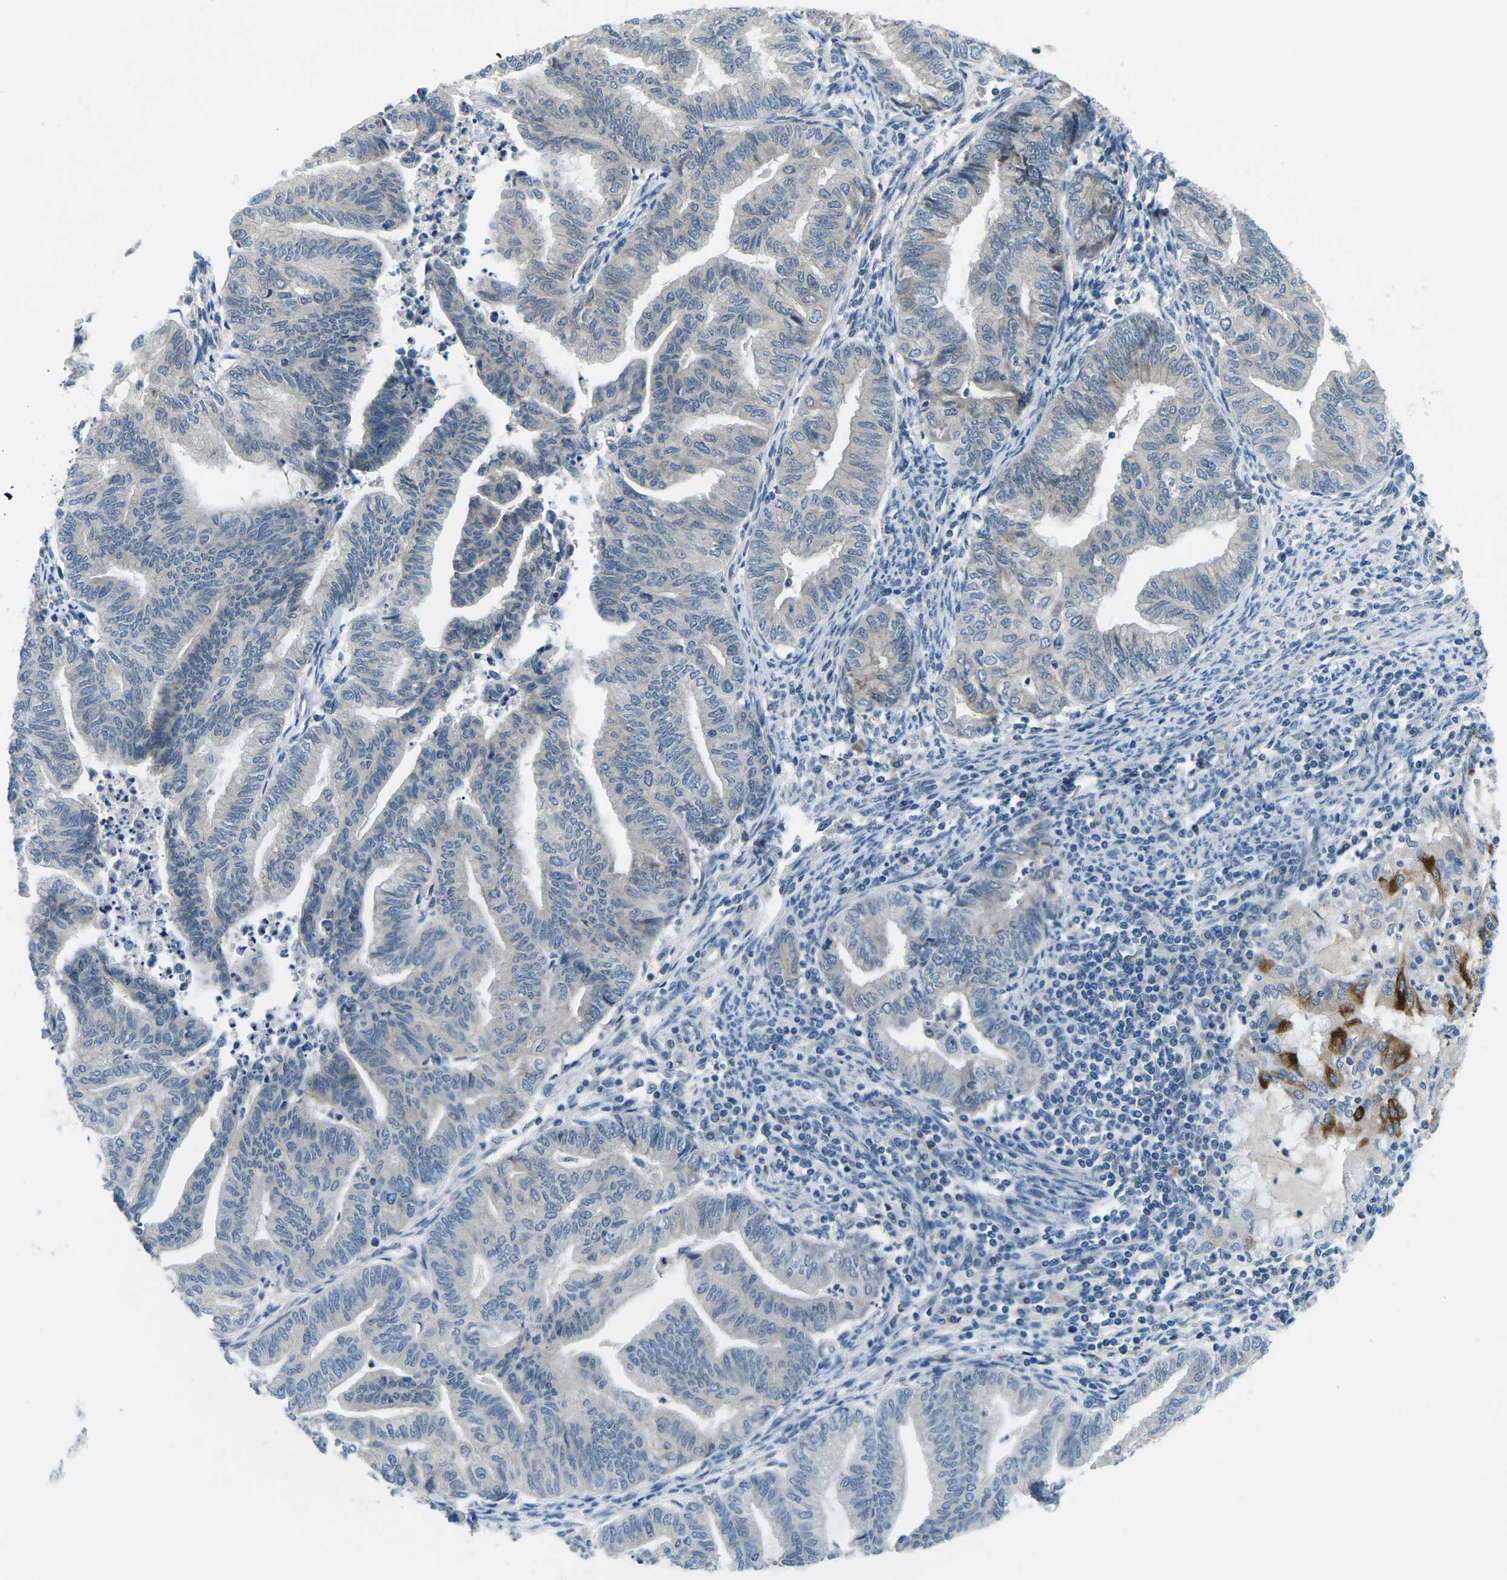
{"staining": {"intensity": "strong", "quantity": "<25%", "location": "cytoplasmic/membranous"}, "tissue": "endometrial cancer", "cell_type": "Tumor cells", "image_type": "cancer", "snomed": [{"axis": "morphology", "description": "Adenocarcinoma, NOS"}, {"axis": "topography", "description": "Endometrium"}], "caption": "Strong cytoplasmic/membranous protein positivity is appreciated in about <25% of tumor cells in endometrial cancer (adenocarcinoma).", "gene": "CTNND1", "patient": {"sex": "female", "age": 79}}